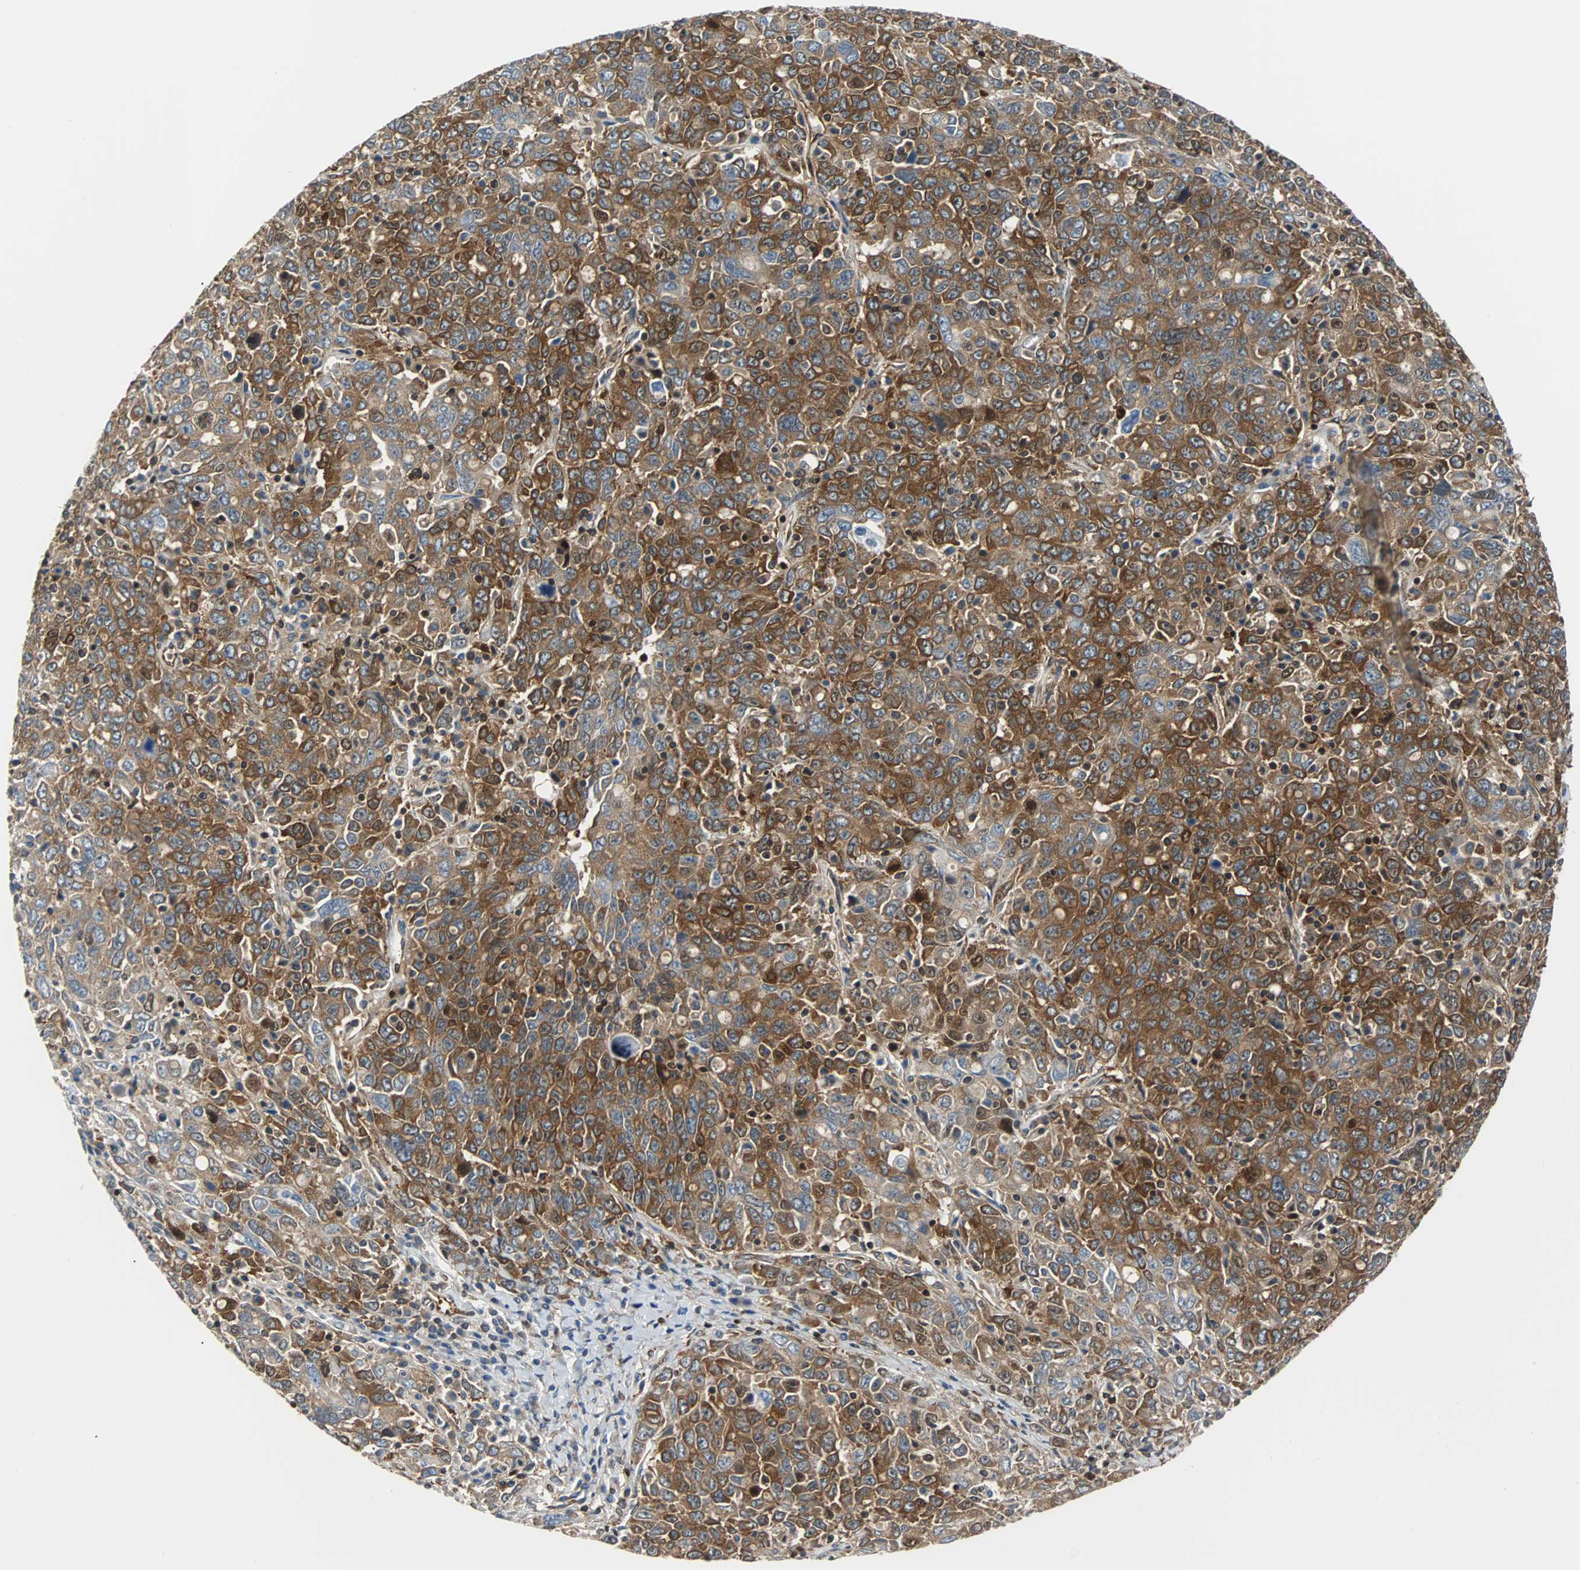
{"staining": {"intensity": "strong", "quantity": ">75%", "location": "cytoplasmic/membranous"}, "tissue": "ovarian cancer", "cell_type": "Tumor cells", "image_type": "cancer", "snomed": [{"axis": "morphology", "description": "Carcinoma, endometroid"}, {"axis": "topography", "description": "Ovary"}], "caption": "Strong cytoplasmic/membranous protein positivity is seen in approximately >75% of tumor cells in ovarian cancer (endometroid carcinoma).", "gene": "RELA", "patient": {"sex": "female", "age": 62}}